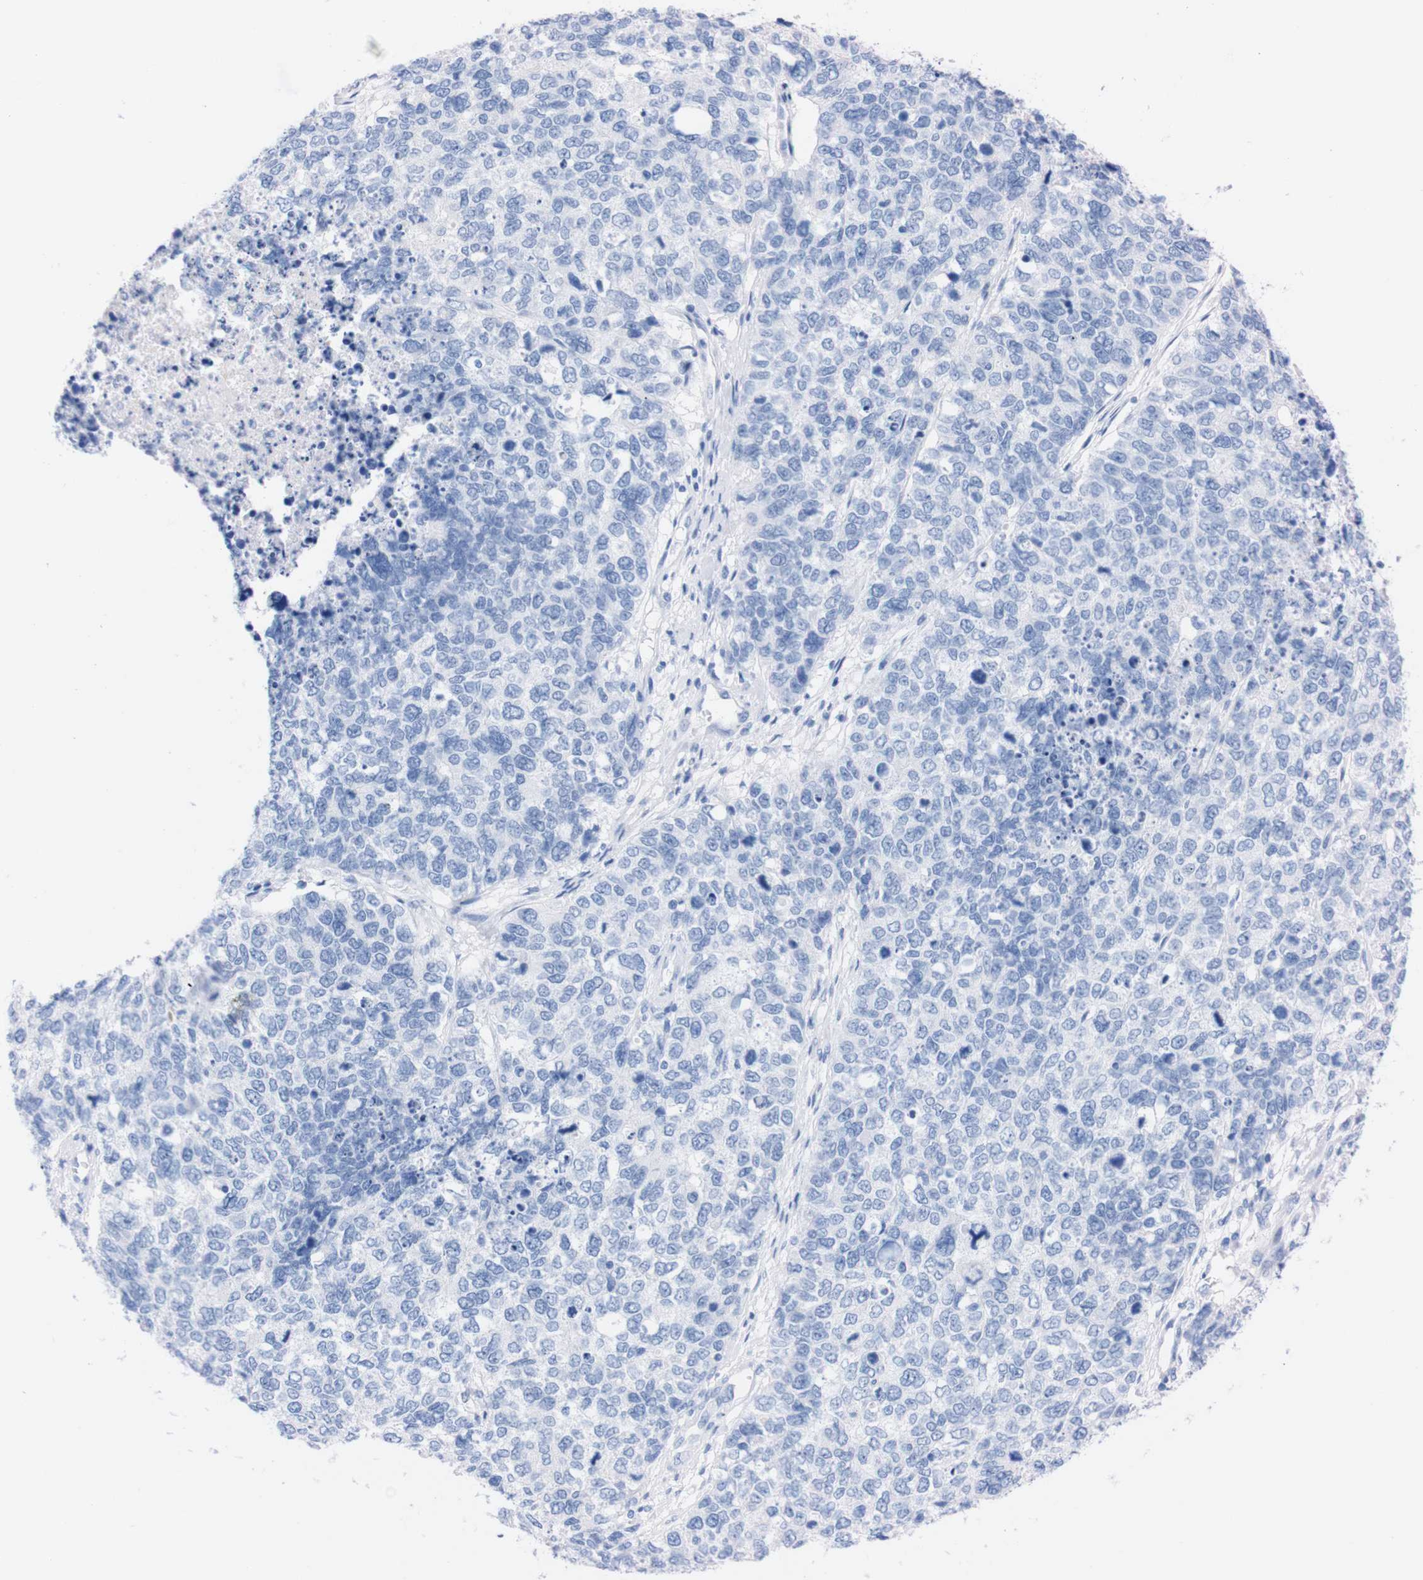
{"staining": {"intensity": "negative", "quantity": "none", "location": "none"}, "tissue": "cervical cancer", "cell_type": "Tumor cells", "image_type": "cancer", "snomed": [{"axis": "morphology", "description": "Squamous cell carcinoma, NOS"}, {"axis": "topography", "description": "Cervix"}], "caption": "Squamous cell carcinoma (cervical) stained for a protein using IHC reveals no expression tumor cells.", "gene": "P2RY12", "patient": {"sex": "female", "age": 63}}